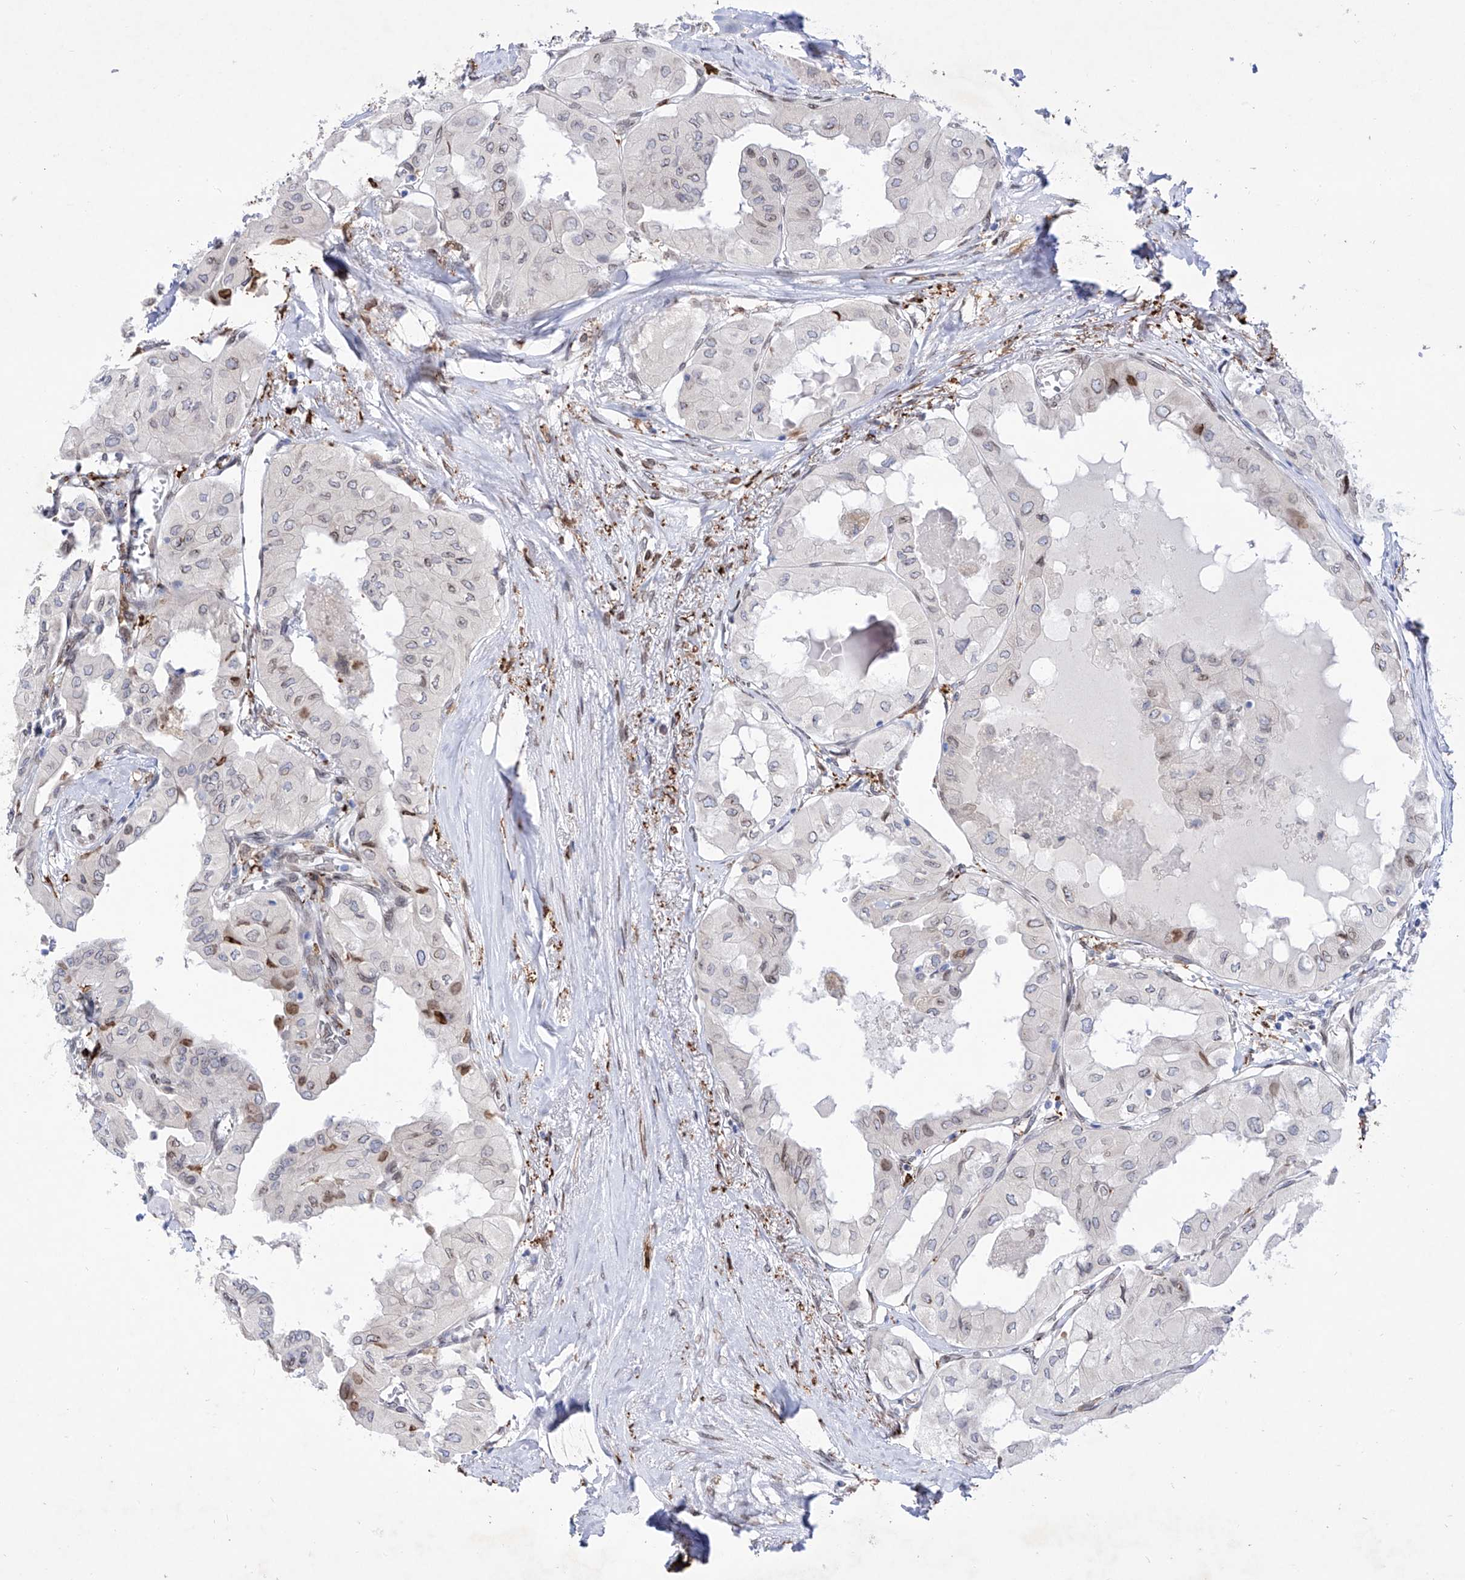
{"staining": {"intensity": "weak", "quantity": "<25%", "location": "nuclear"}, "tissue": "thyroid cancer", "cell_type": "Tumor cells", "image_type": "cancer", "snomed": [{"axis": "morphology", "description": "Papillary adenocarcinoma, NOS"}, {"axis": "topography", "description": "Thyroid gland"}], "caption": "Tumor cells show no significant staining in papillary adenocarcinoma (thyroid). (DAB (3,3'-diaminobenzidine) immunohistochemistry with hematoxylin counter stain).", "gene": "LCLAT1", "patient": {"sex": "female", "age": 59}}